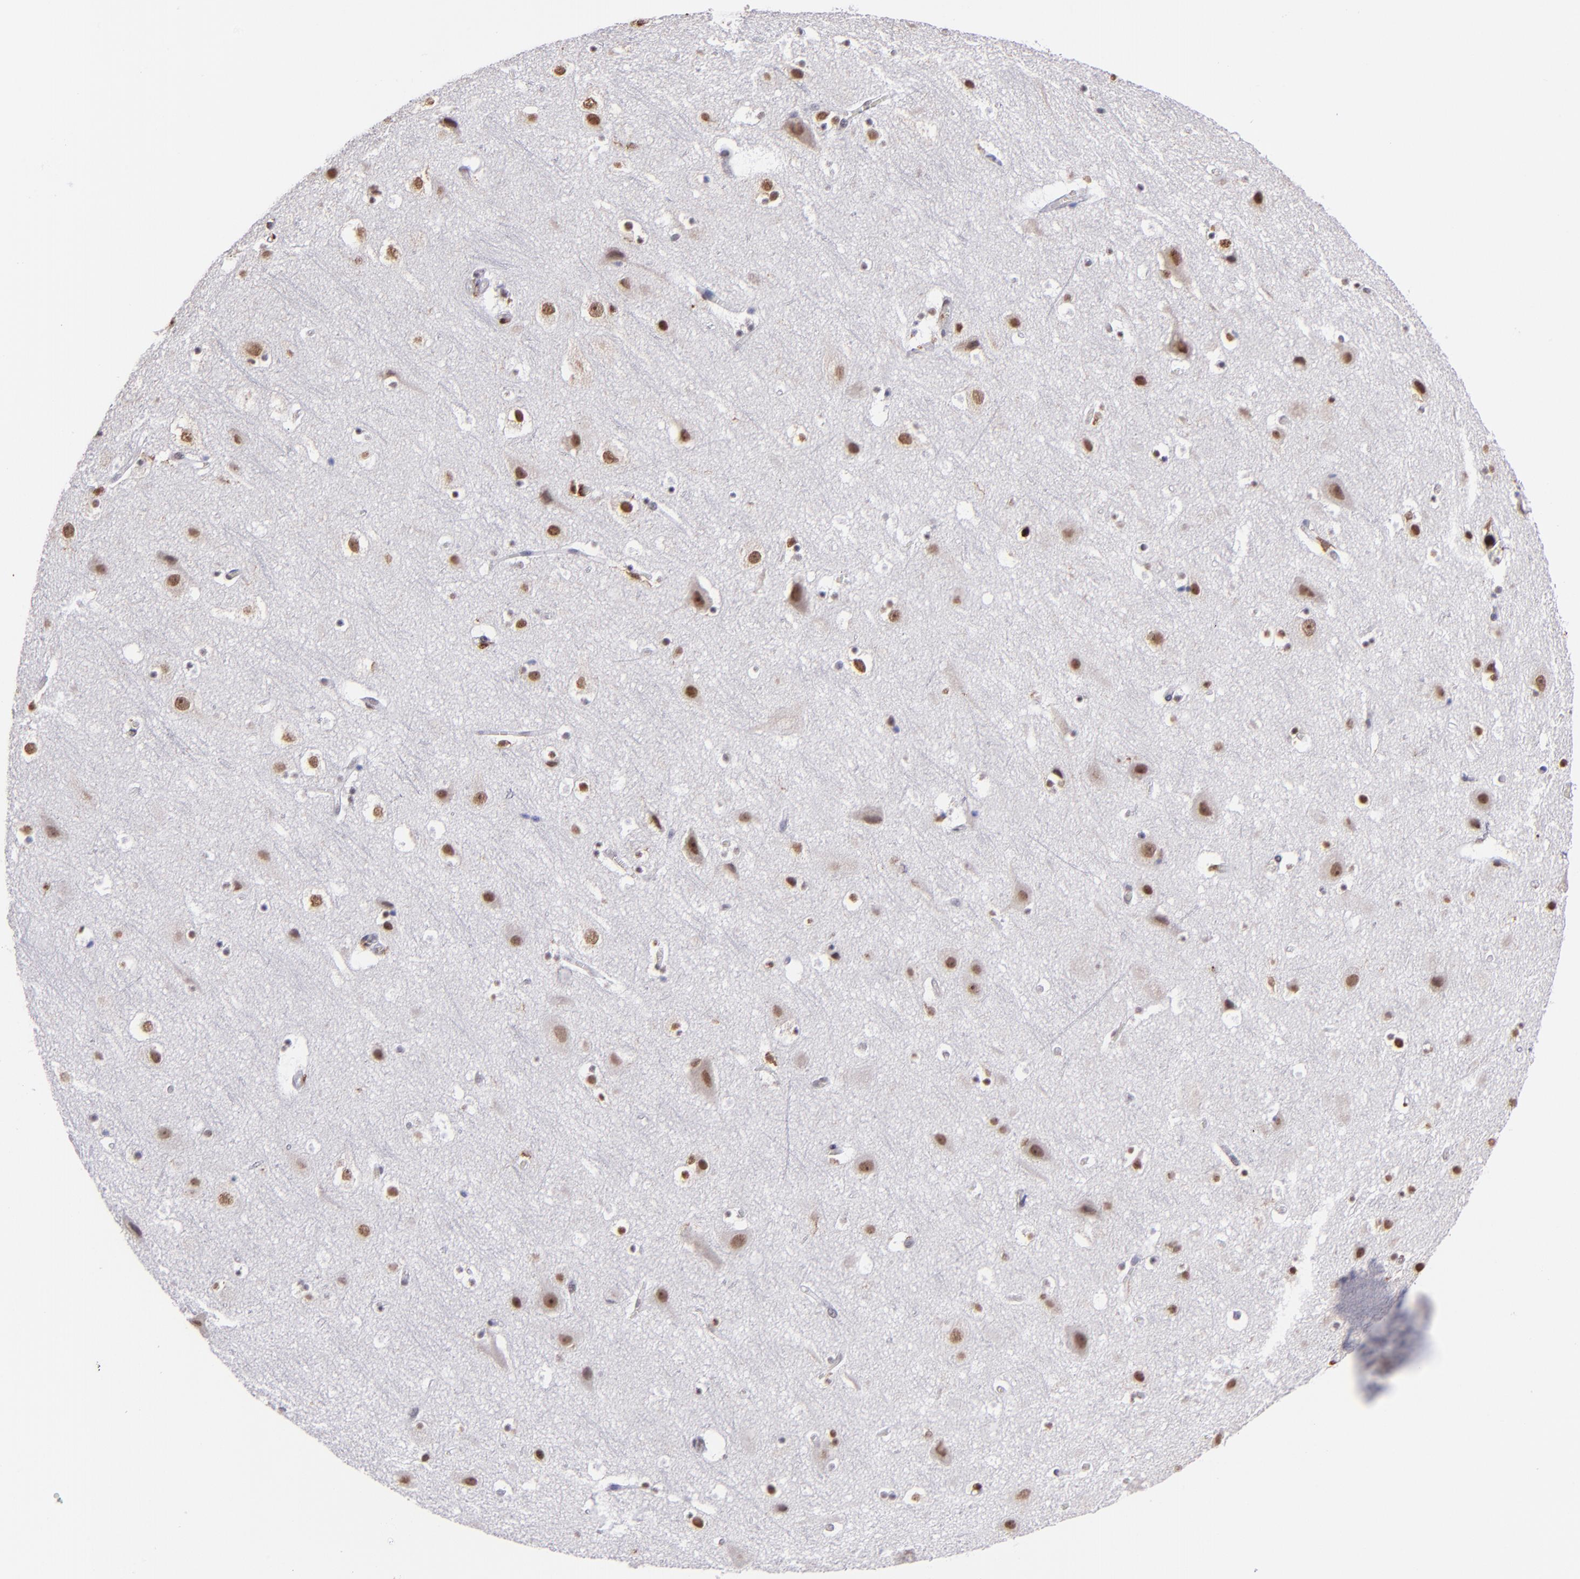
{"staining": {"intensity": "negative", "quantity": "none", "location": "none"}, "tissue": "cerebral cortex", "cell_type": "Endothelial cells", "image_type": "normal", "snomed": [{"axis": "morphology", "description": "Normal tissue, NOS"}, {"axis": "topography", "description": "Cerebral cortex"}], "caption": "An image of human cerebral cortex is negative for staining in endothelial cells.", "gene": "NCF2", "patient": {"sex": "male", "age": 45}}